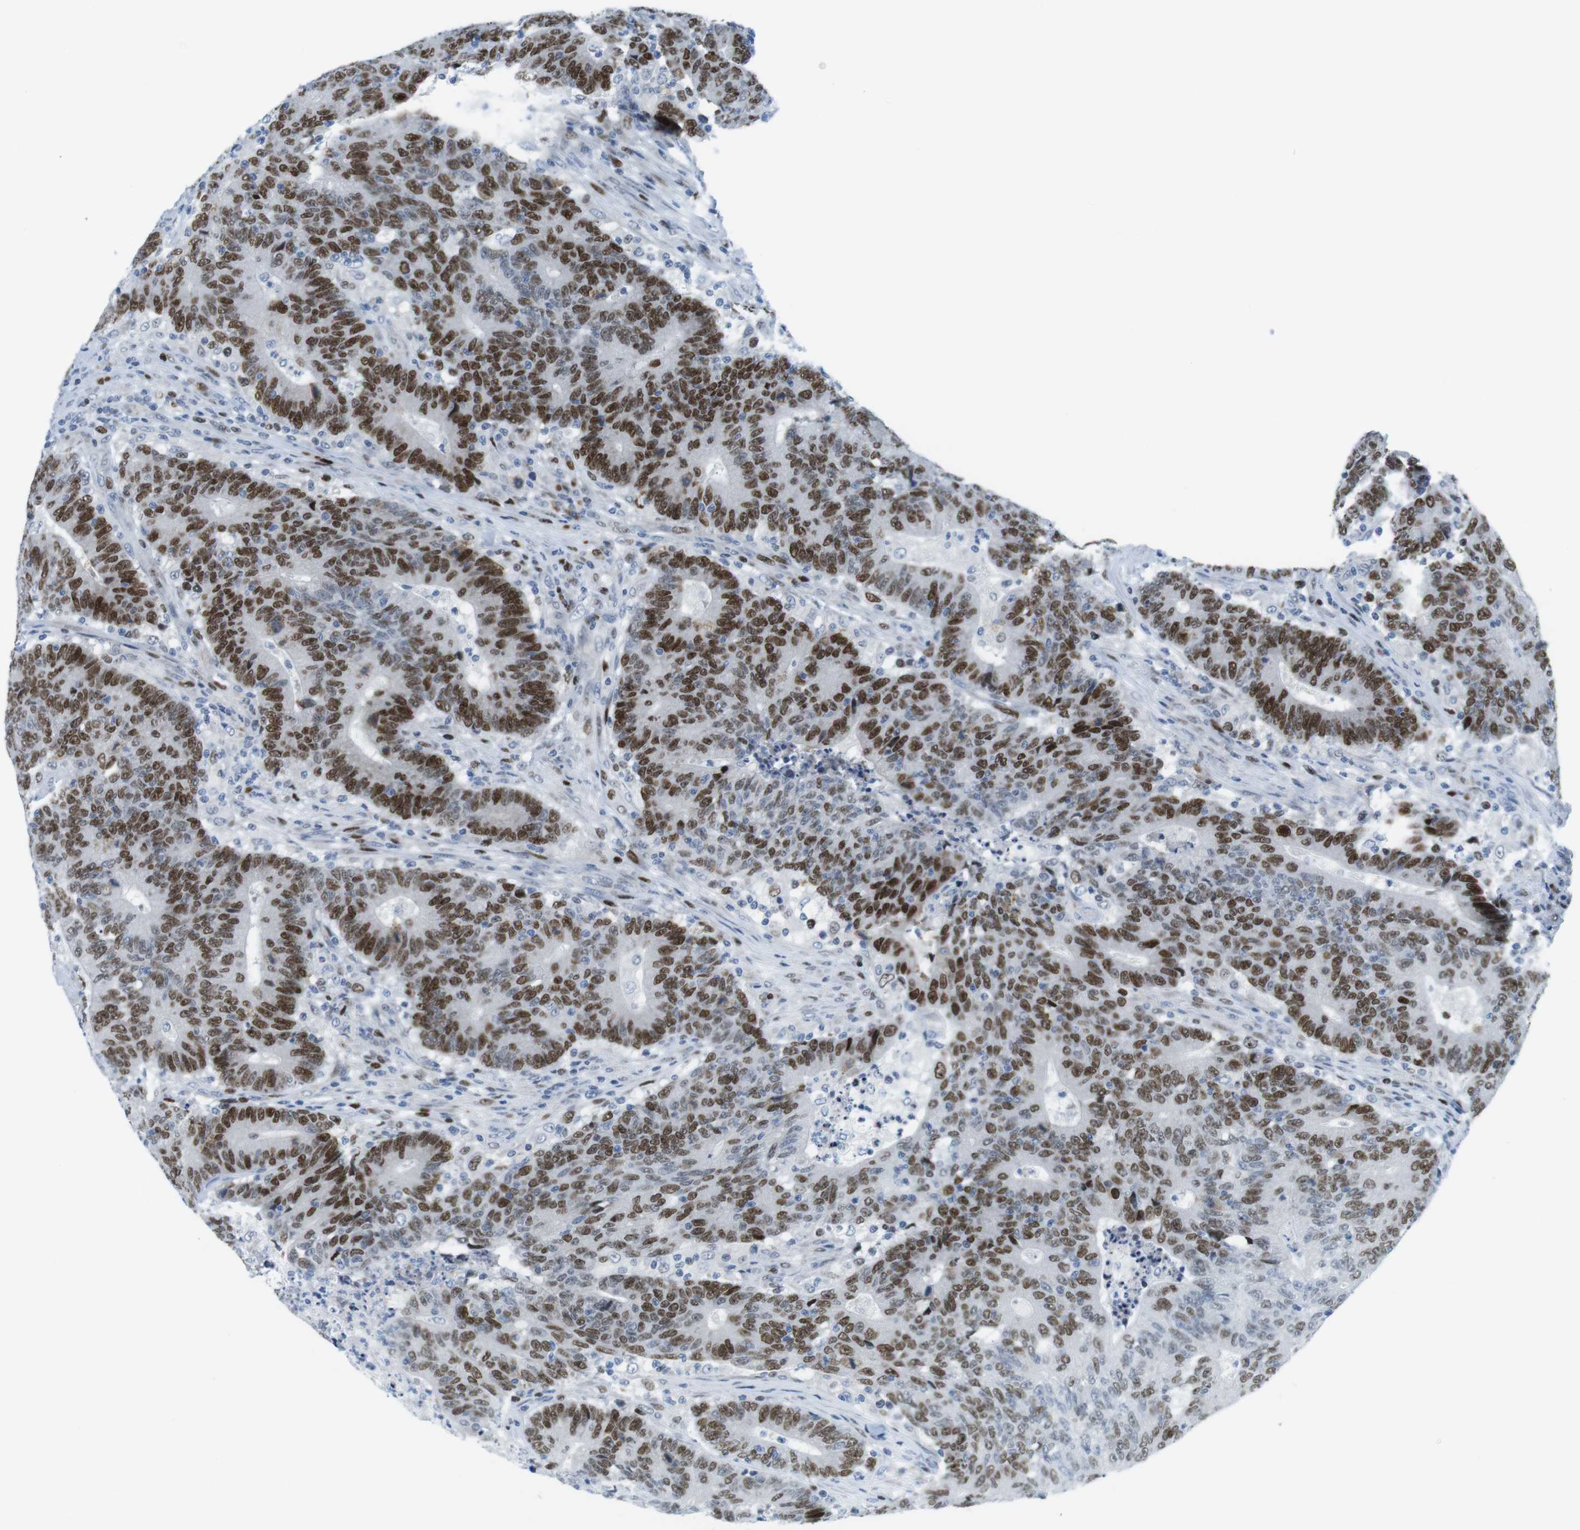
{"staining": {"intensity": "strong", "quantity": ">75%", "location": "nuclear"}, "tissue": "colorectal cancer", "cell_type": "Tumor cells", "image_type": "cancer", "snomed": [{"axis": "morphology", "description": "Normal tissue, NOS"}, {"axis": "morphology", "description": "Adenocarcinoma, NOS"}, {"axis": "topography", "description": "Colon"}], "caption": "Immunohistochemistry (IHC) image of colorectal cancer stained for a protein (brown), which shows high levels of strong nuclear positivity in approximately >75% of tumor cells.", "gene": "CHAF1A", "patient": {"sex": "female", "age": 75}}